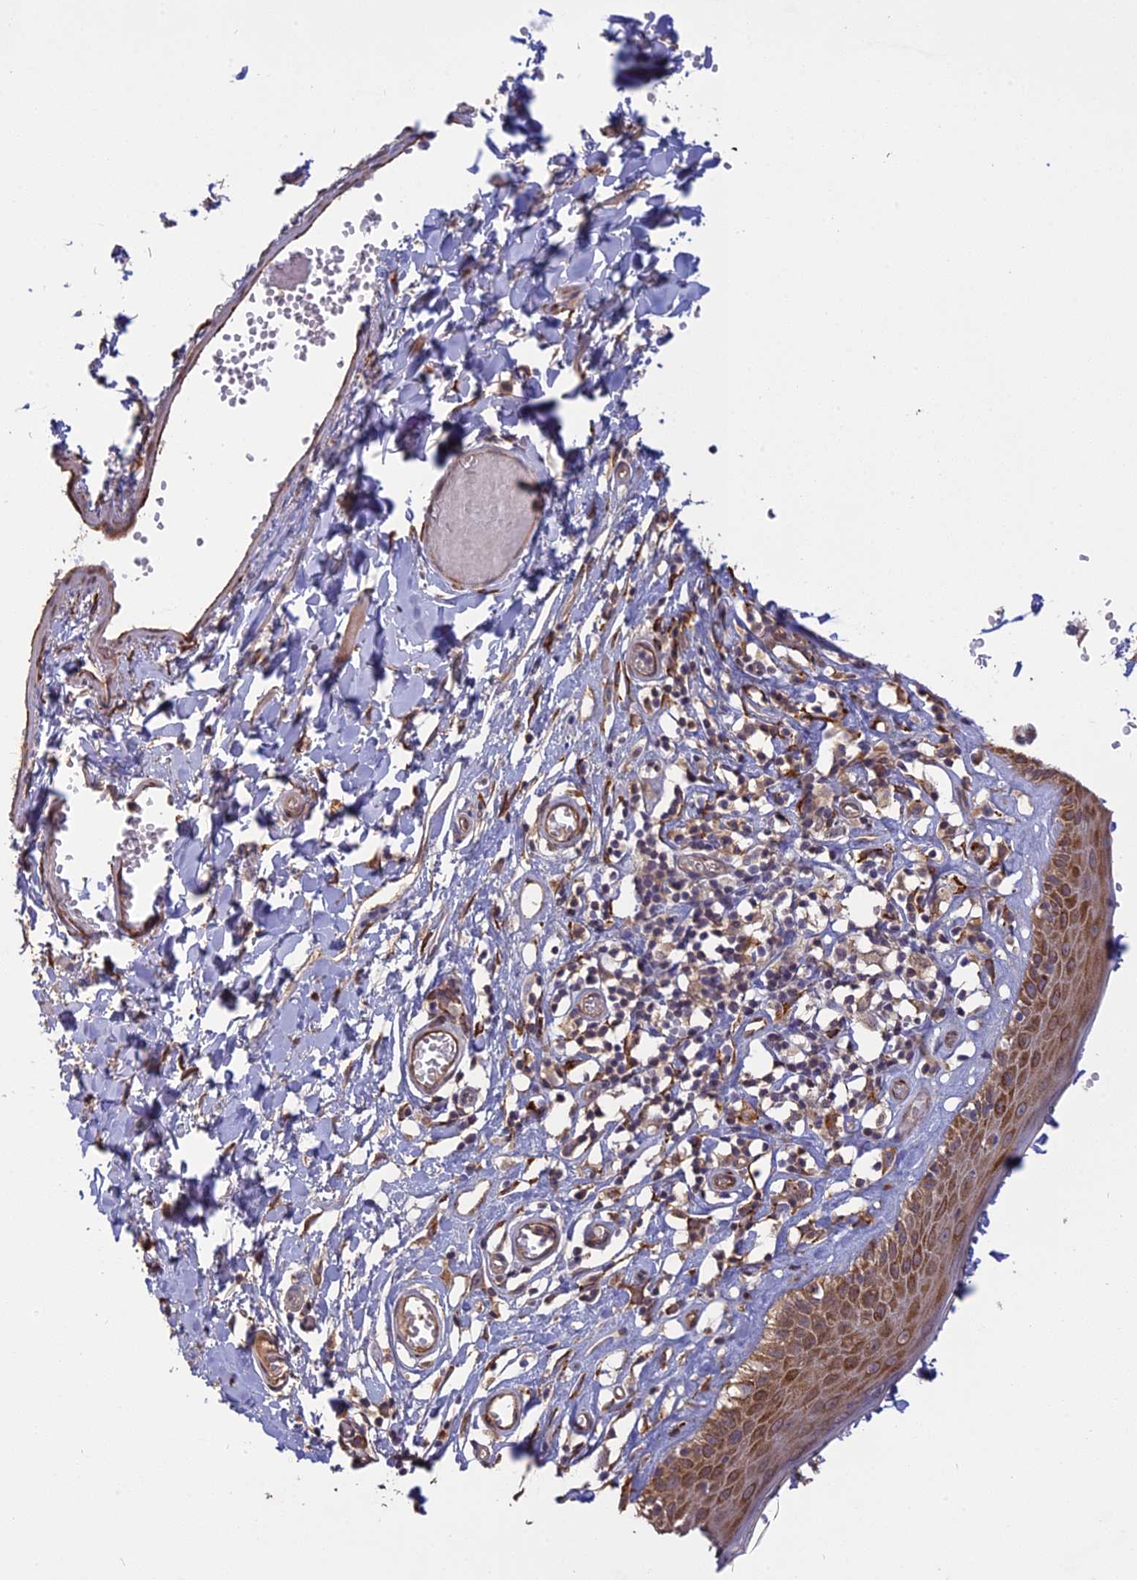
{"staining": {"intensity": "moderate", "quantity": ">75%", "location": "cytoplasmic/membranous"}, "tissue": "skin", "cell_type": "Epidermal cells", "image_type": "normal", "snomed": [{"axis": "morphology", "description": "Normal tissue, NOS"}, {"axis": "topography", "description": "Adipose tissue"}, {"axis": "topography", "description": "Vascular tissue"}, {"axis": "topography", "description": "Vulva"}, {"axis": "topography", "description": "Peripheral nerve tissue"}], "caption": "Epidermal cells reveal moderate cytoplasmic/membranous staining in about >75% of cells in unremarkable skin.", "gene": "PPIC", "patient": {"sex": "female", "age": 86}}